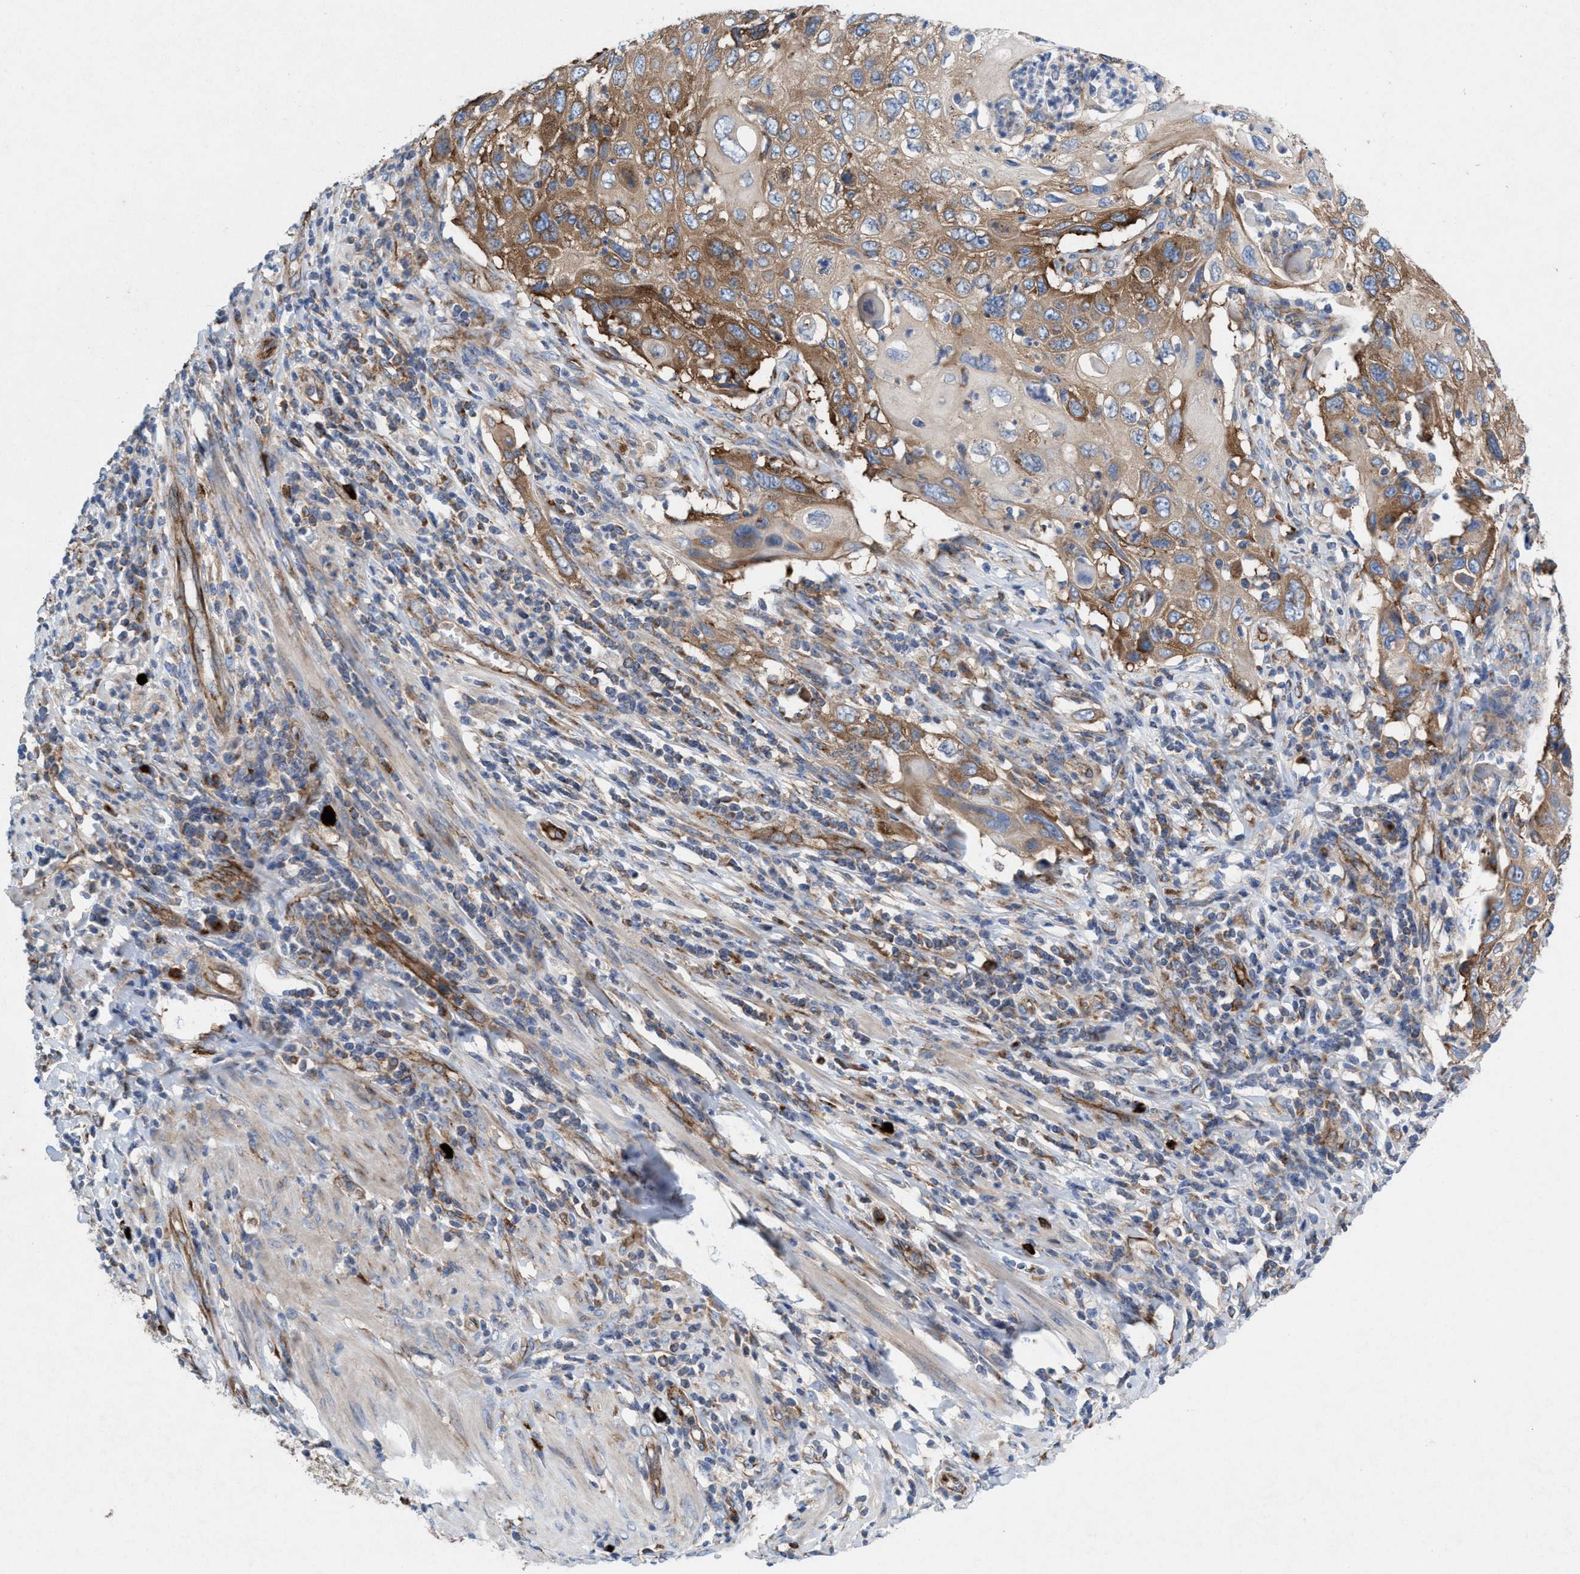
{"staining": {"intensity": "moderate", "quantity": ">75%", "location": "cytoplasmic/membranous"}, "tissue": "cervical cancer", "cell_type": "Tumor cells", "image_type": "cancer", "snomed": [{"axis": "morphology", "description": "Squamous cell carcinoma, NOS"}, {"axis": "topography", "description": "Cervix"}], "caption": "Cervical cancer (squamous cell carcinoma) tissue reveals moderate cytoplasmic/membranous staining in approximately >75% of tumor cells, visualized by immunohistochemistry.", "gene": "NYAP1", "patient": {"sex": "female", "age": 70}}